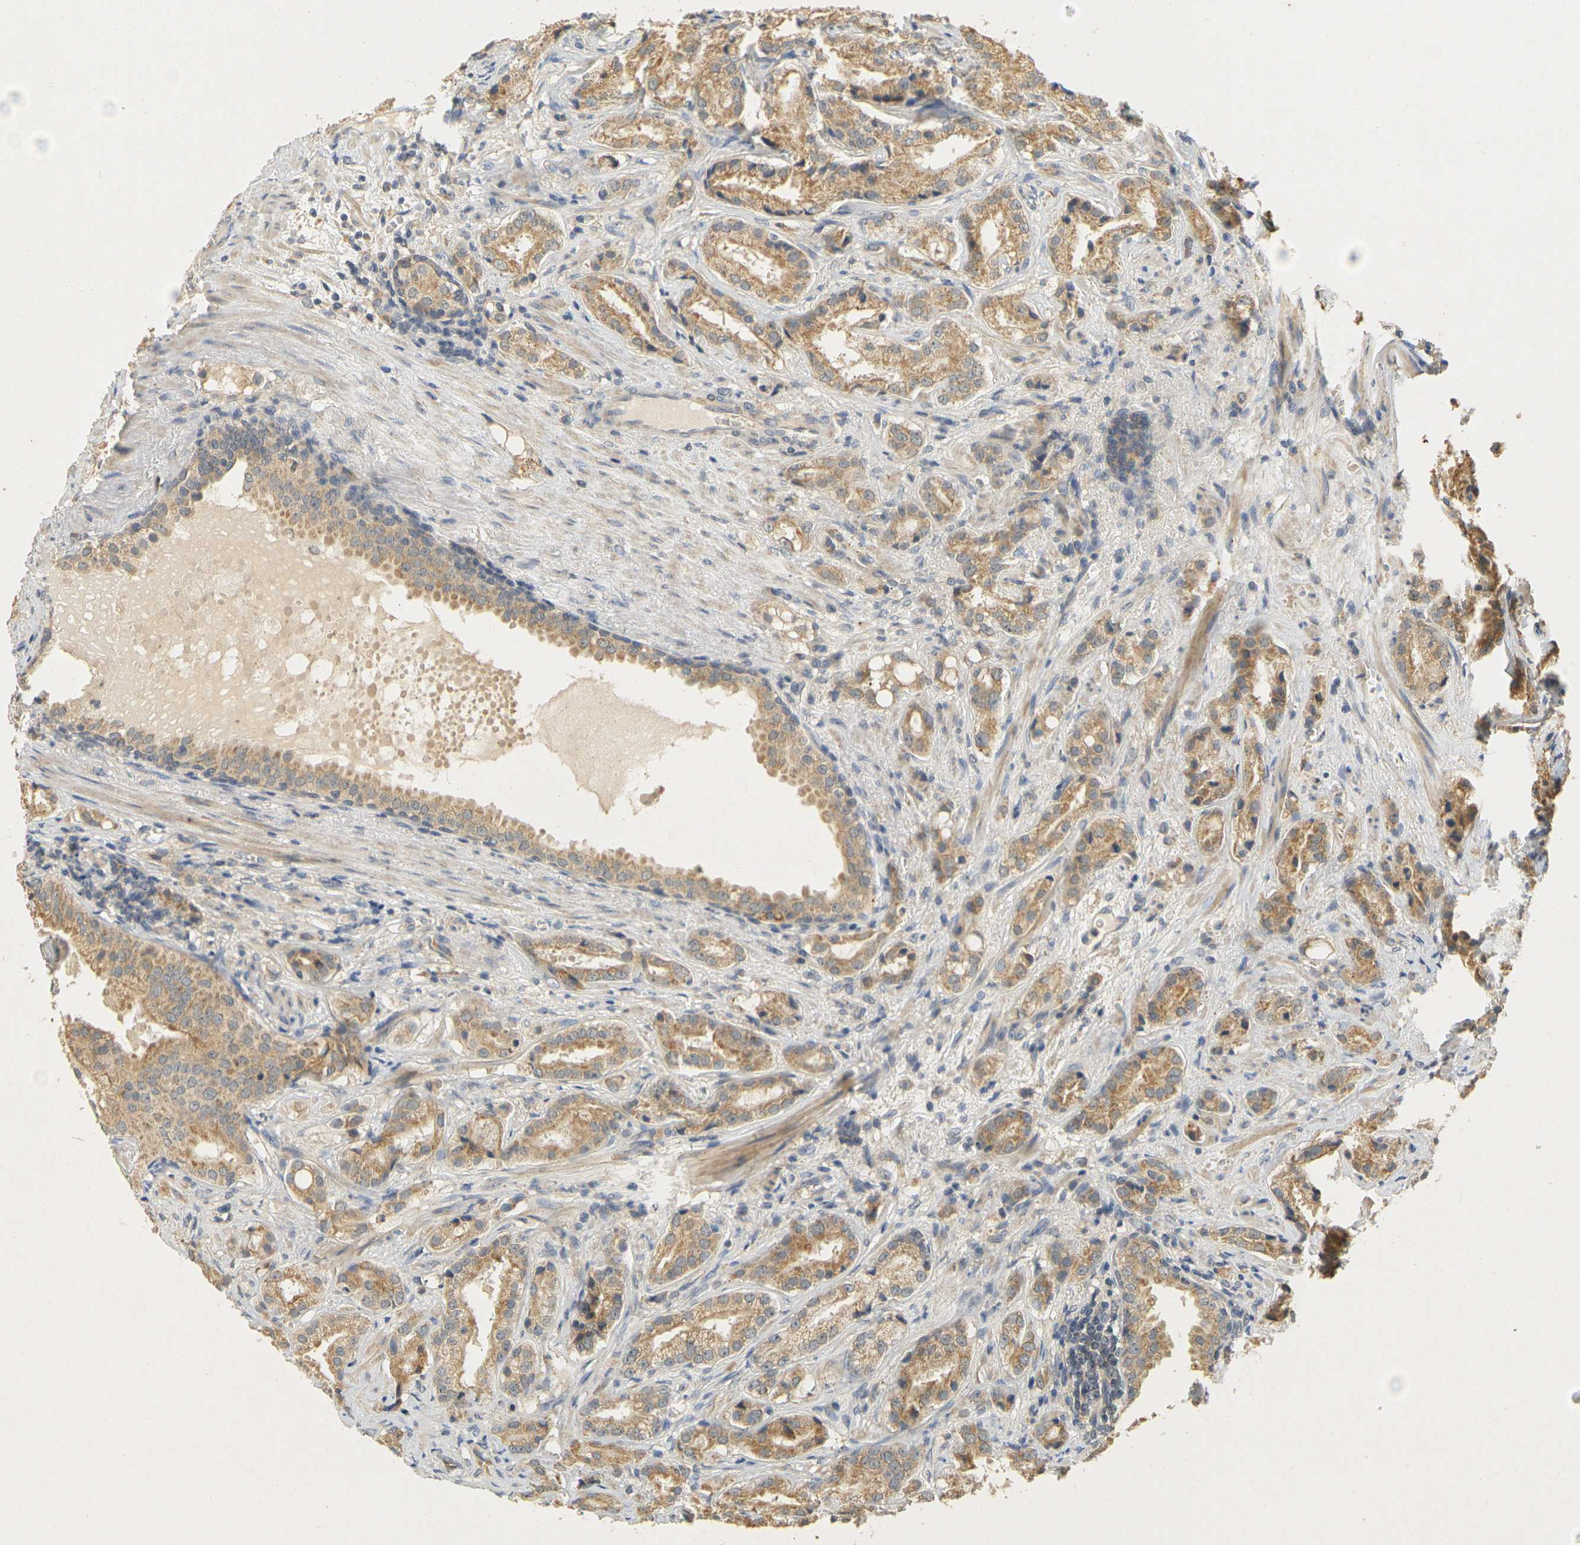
{"staining": {"intensity": "moderate", "quantity": ">75%", "location": "cytoplasmic/membranous"}, "tissue": "prostate cancer", "cell_type": "Tumor cells", "image_type": "cancer", "snomed": [{"axis": "morphology", "description": "Adenocarcinoma, High grade"}, {"axis": "topography", "description": "Prostate"}], "caption": "Prostate high-grade adenocarcinoma was stained to show a protein in brown. There is medium levels of moderate cytoplasmic/membranous expression in about >75% of tumor cells.", "gene": "GDAP1", "patient": {"sex": "male", "age": 64}}